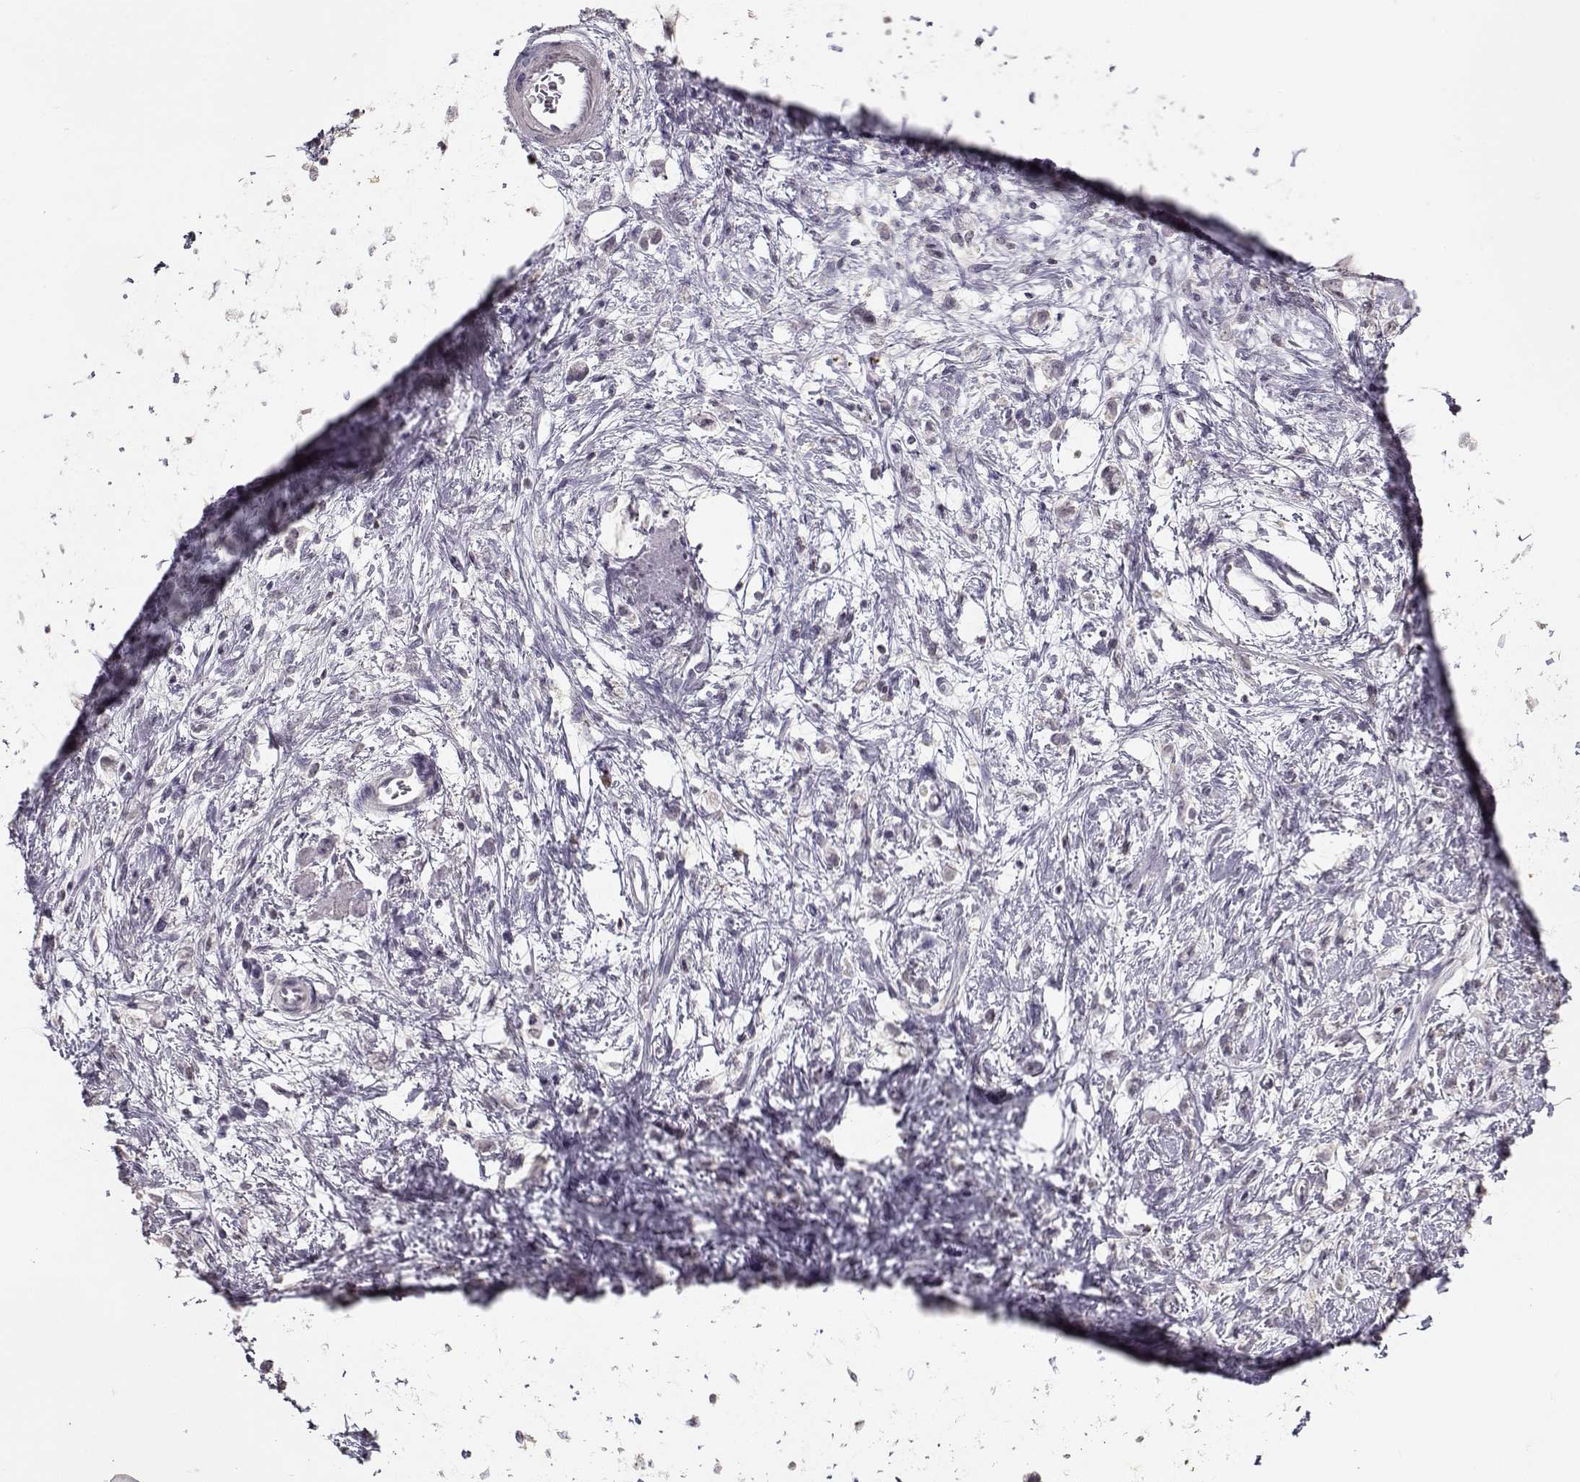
{"staining": {"intensity": "negative", "quantity": "none", "location": "none"}, "tissue": "stomach cancer", "cell_type": "Tumor cells", "image_type": "cancer", "snomed": [{"axis": "morphology", "description": "Adenocarcinoma, NOS"}, {"axis": "topography", "description": "Stomach"}], "caption": "Immunohistochemistry photomicrograph of neoplastic tissue: adenocarcinoma (stomach) stained with DAB exhibits no significant protein expression in tumor cells.", "gene": "UROC1", "patient": {"sex": "female", "age": 60}}